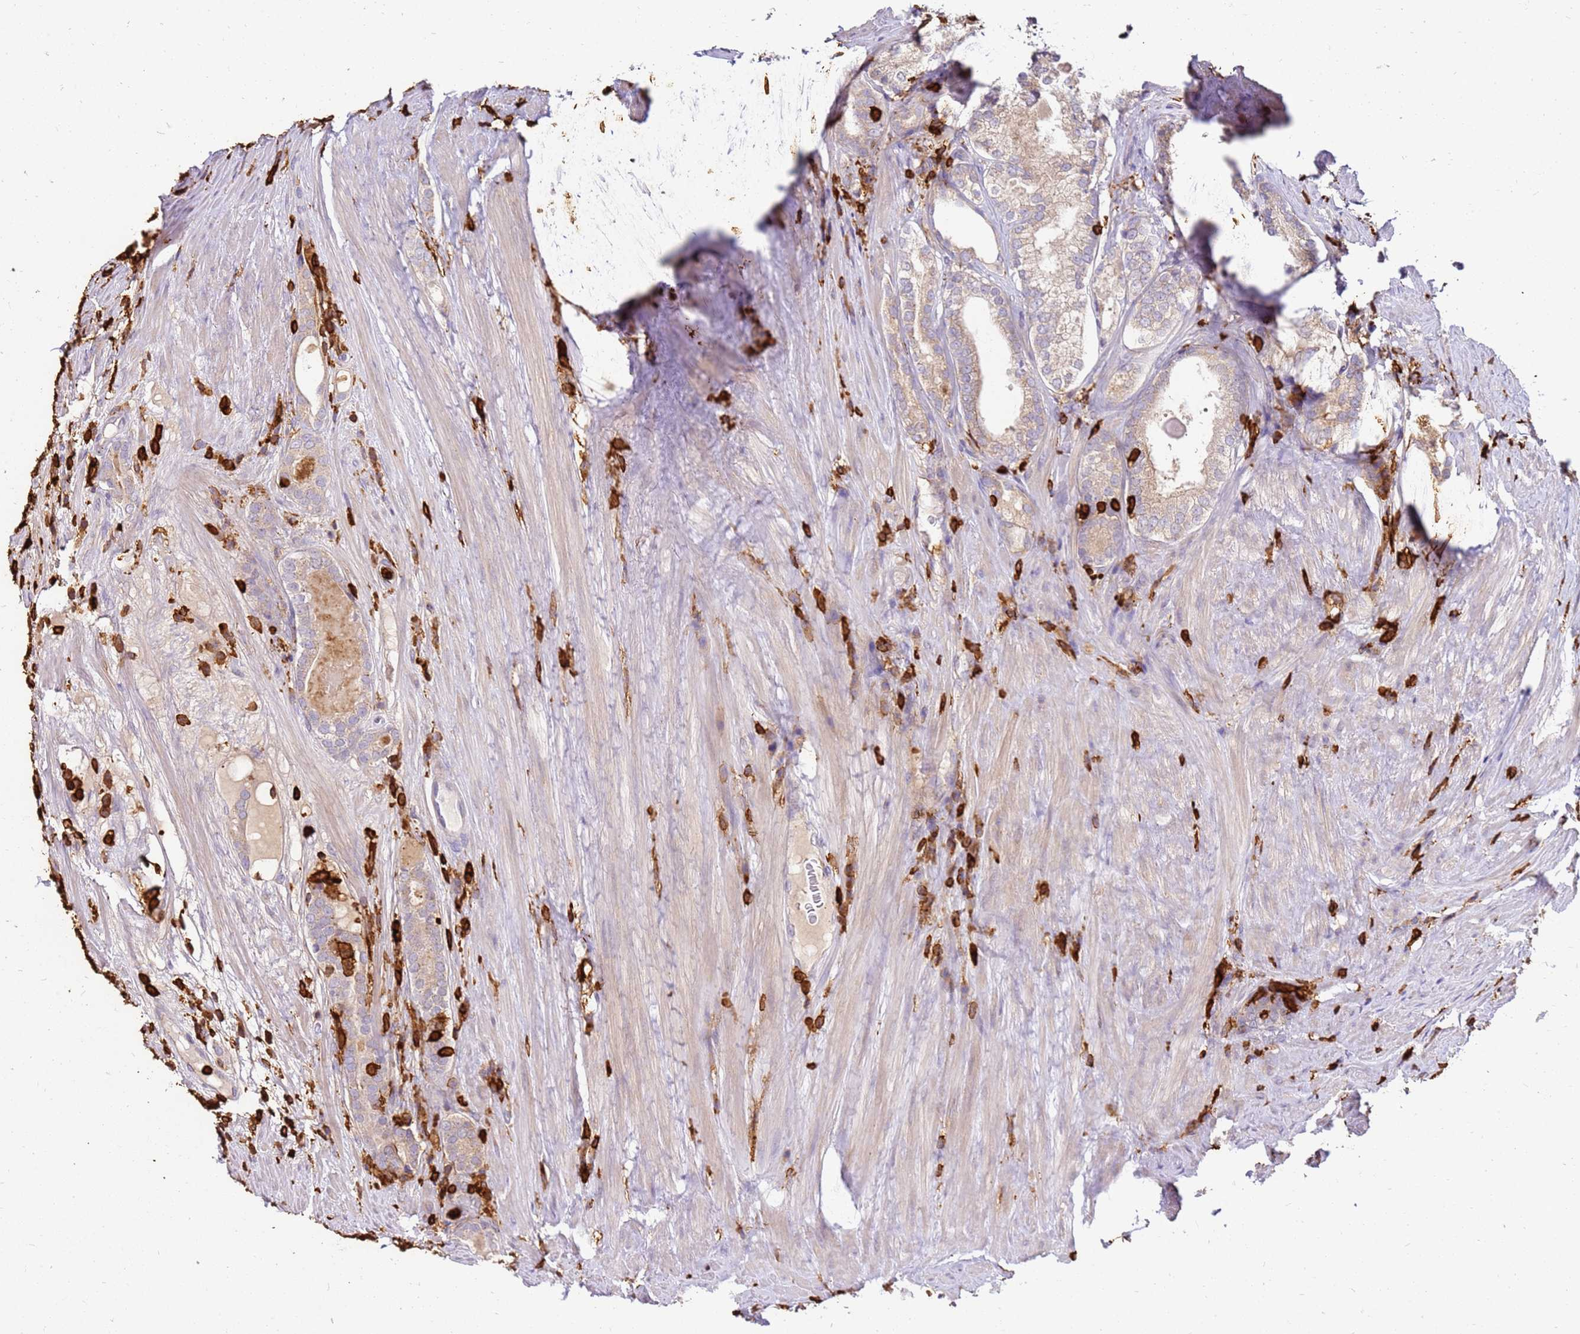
{"staining": {"intensity": "weak", "quantity": "<25%", "location": "cytoplasmic/membranous"}, "tissue": "prostate cancer", "cell_type": "Tumor cells", "image_type": "cancer", "snomed": [{"axis": "morphology", "description": "Adenocarcinoma, Low grade"}, {"axis": "topography", "description": "Prostate"}], "caption": "Immunohistochemical staining of adenocarcinoma (low-grade) (prostate) exhibits no significant expression in tumor cells. (DAB (3,3'-diaminobenzidine) immunohistochemistry visualized using brightfield microscopy, high magnification).", "gene": "CORO1A", "patient": {"sex": "male", "age": 68}}